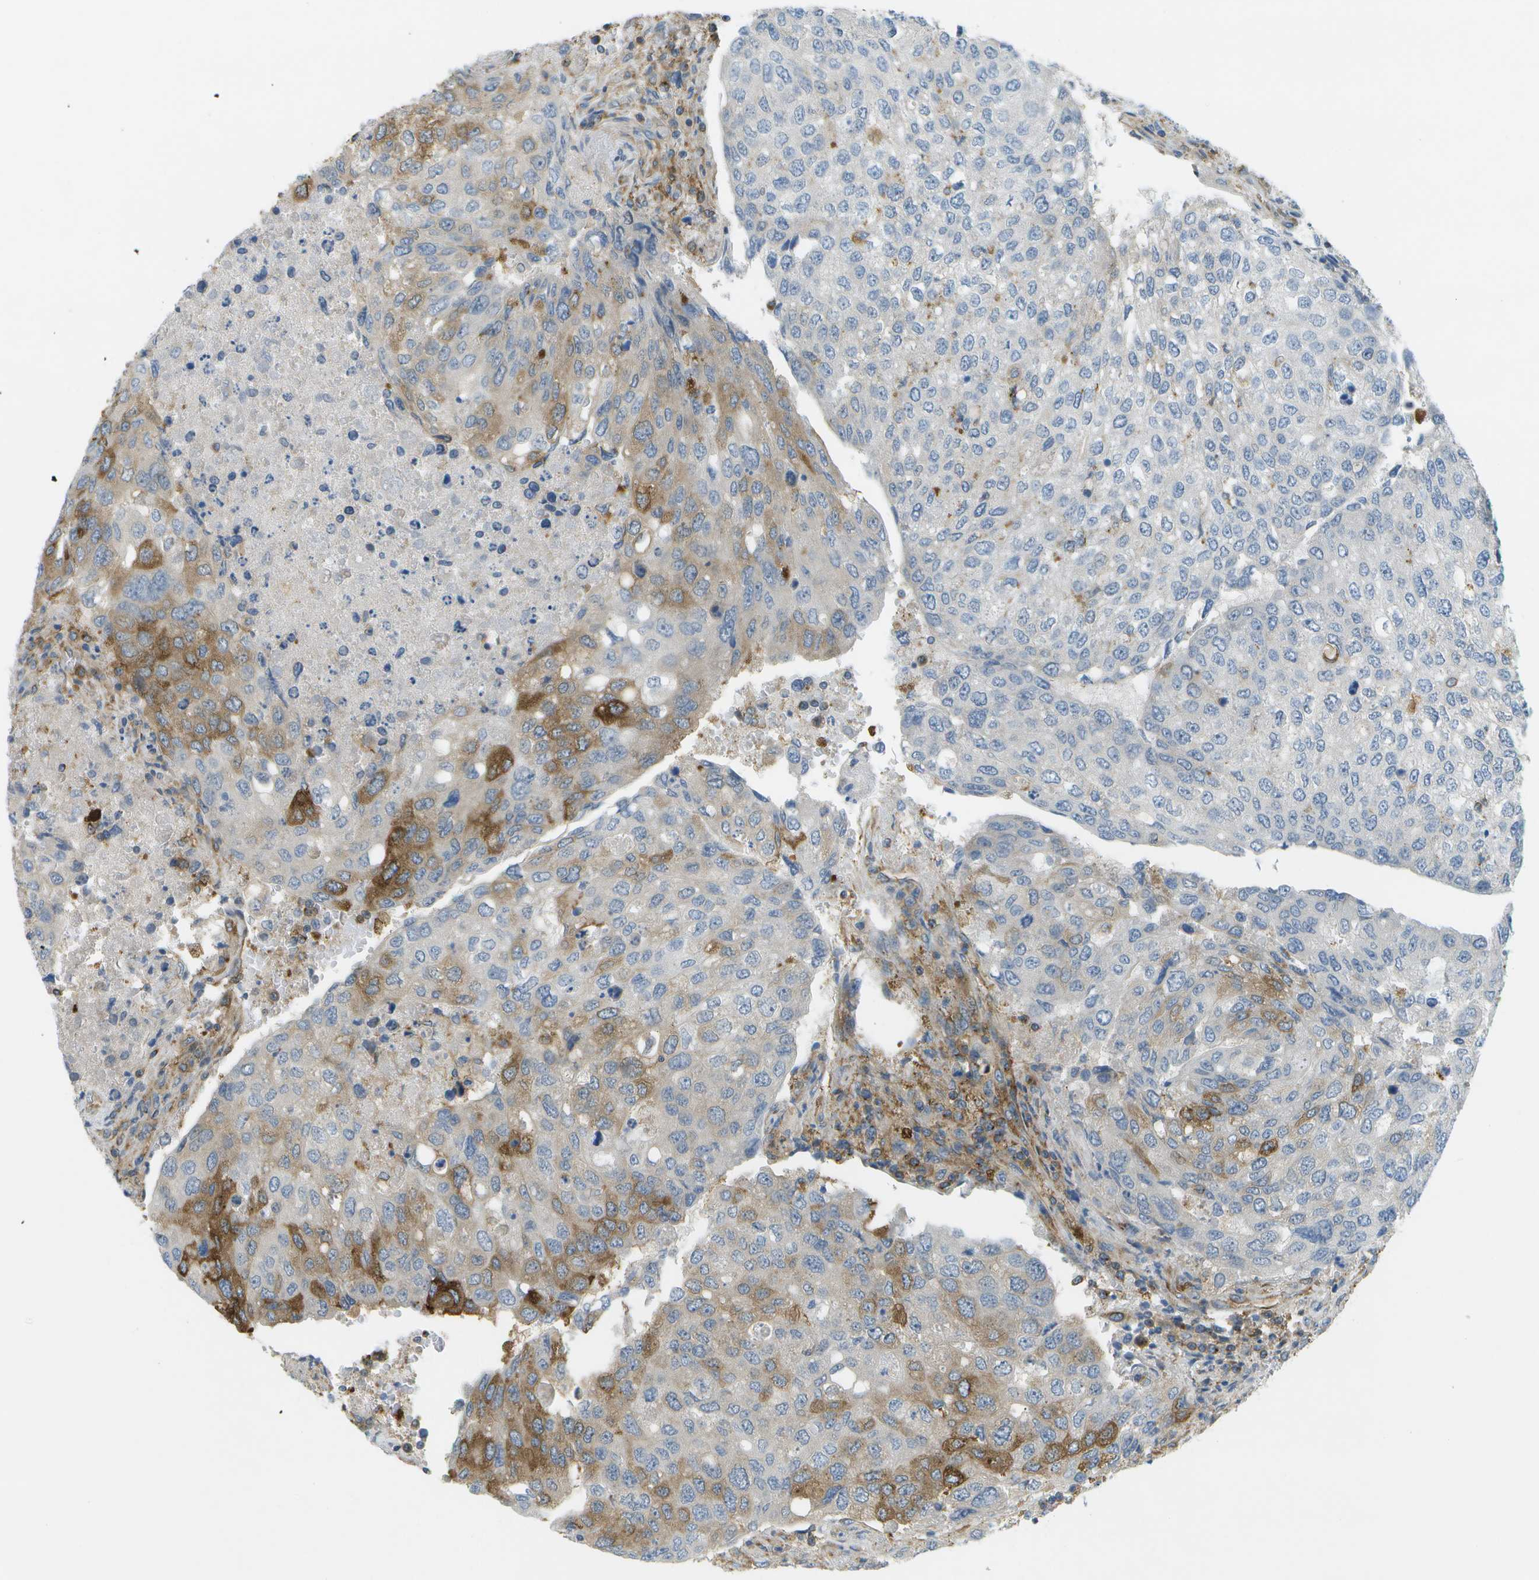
{"staining": {"intensity": "moderate", "quantity": "<25%", "location": "cytoplasmic/membranous"}, "tissue": "urothelial cancer", "cell_type": "Tumor cells", "image_type": "cancer", "snomed": [{"axis": "morphology", "description": "Urothelial carcinoma, High grade"}, {"axis": "topography", "description": "Lymph node"}, {"axis": "topography", "description": "Urinary bladder"}], "caption": "Human urothelial carcinoma (high-grade) stained with a protein marker exhibits moderate staining in tumor cells.", "gene": "WNK2", "patient": {"sex": "male", "age": 51}}